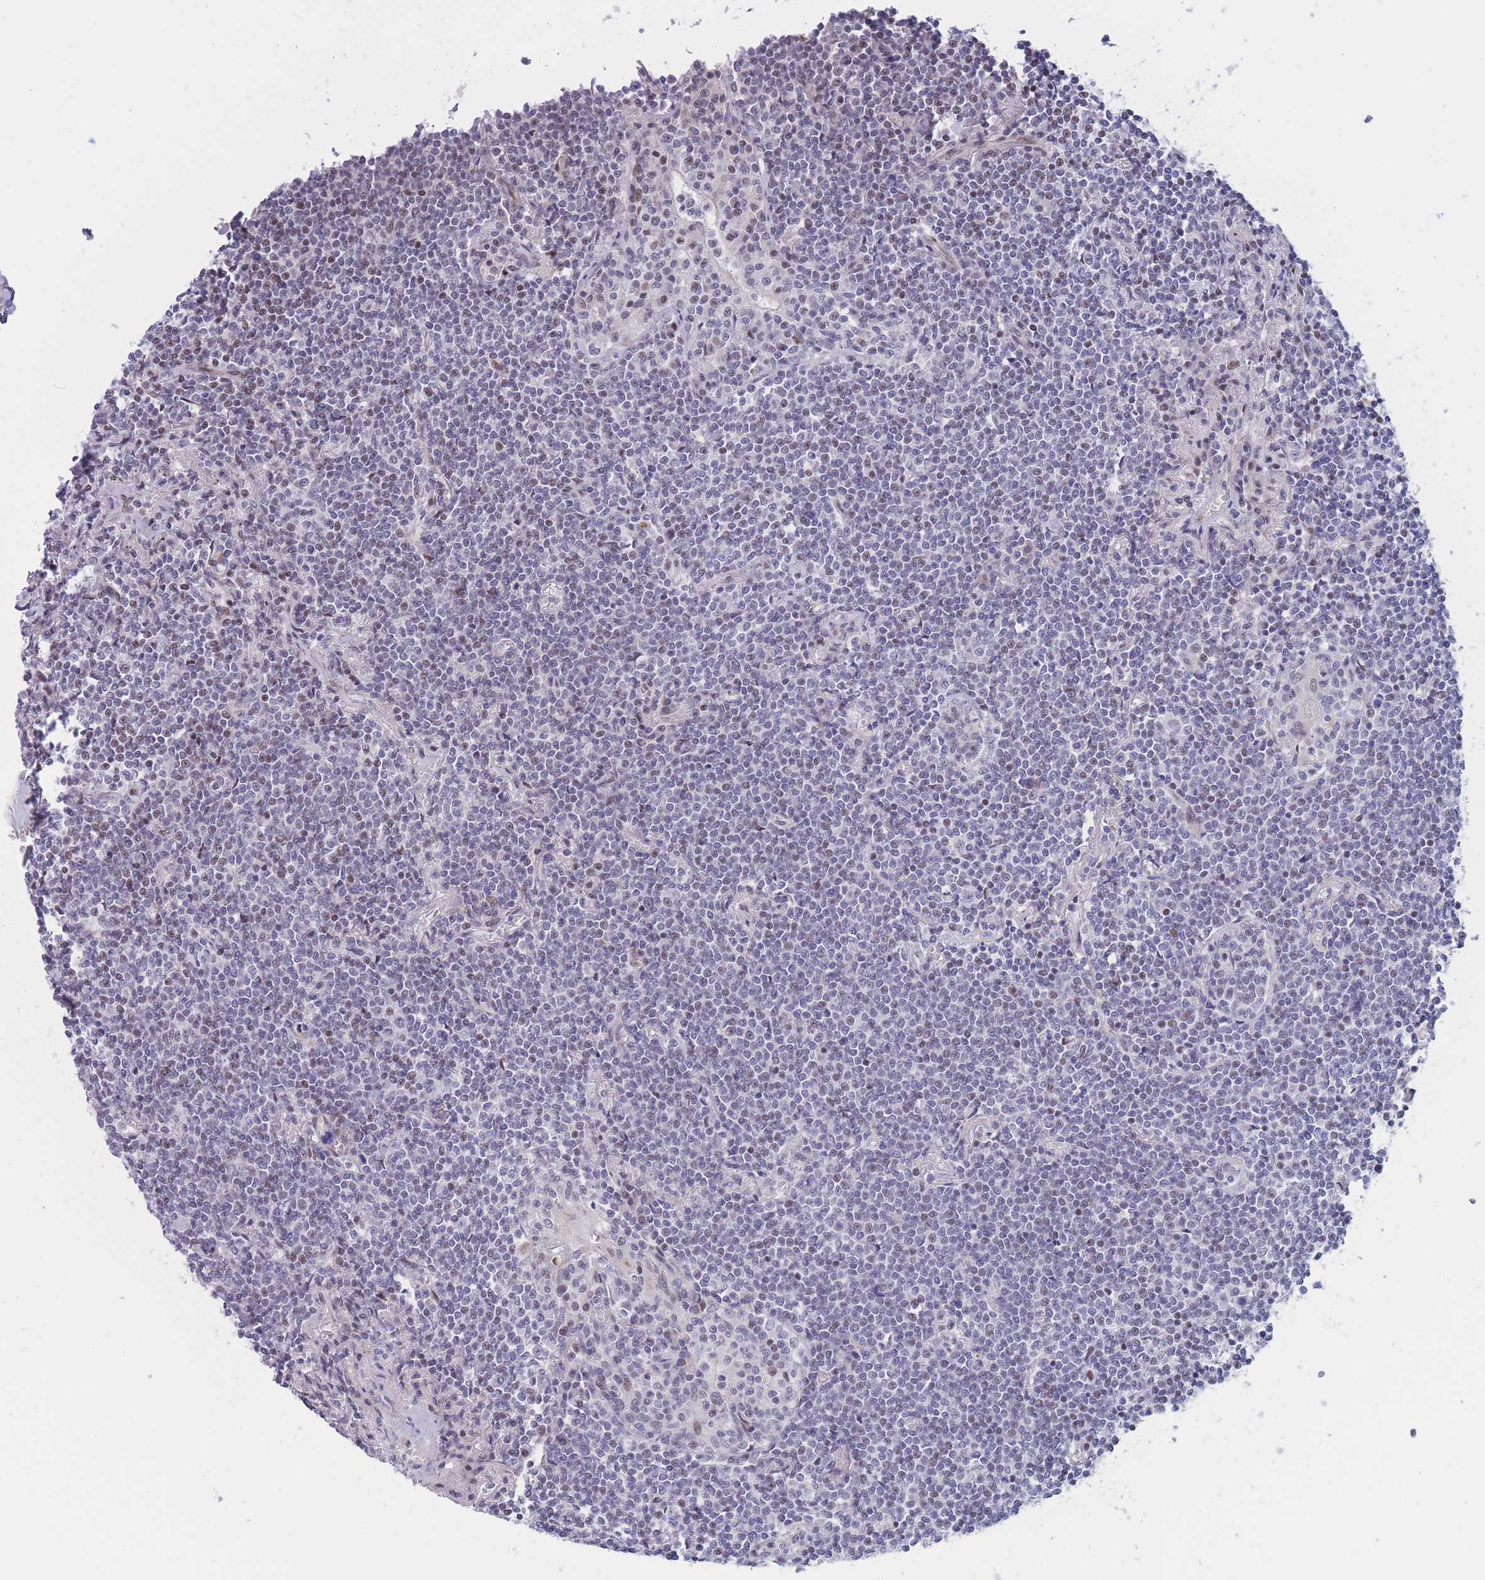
{"staining": {"intensity": "negative", "quantity": "none", "location": "none"}, "tissue": "lymphoma", "cell_type": "Tumor cells", "image_type": "cancer", "snomed": [{"axis": "morphology", "description": "Malignant lymphoma, non-Hodgkin's type, Low grade"}, {"axis": "topography", "description": "Lung"}], "caption": "The photomicrograph shows no staining of tumor cells in malignant lymphoma, non-Hodgkin's type (low-grade).", "gene": "BCL9L", "patient": {"sex": "female", "age": 71}}